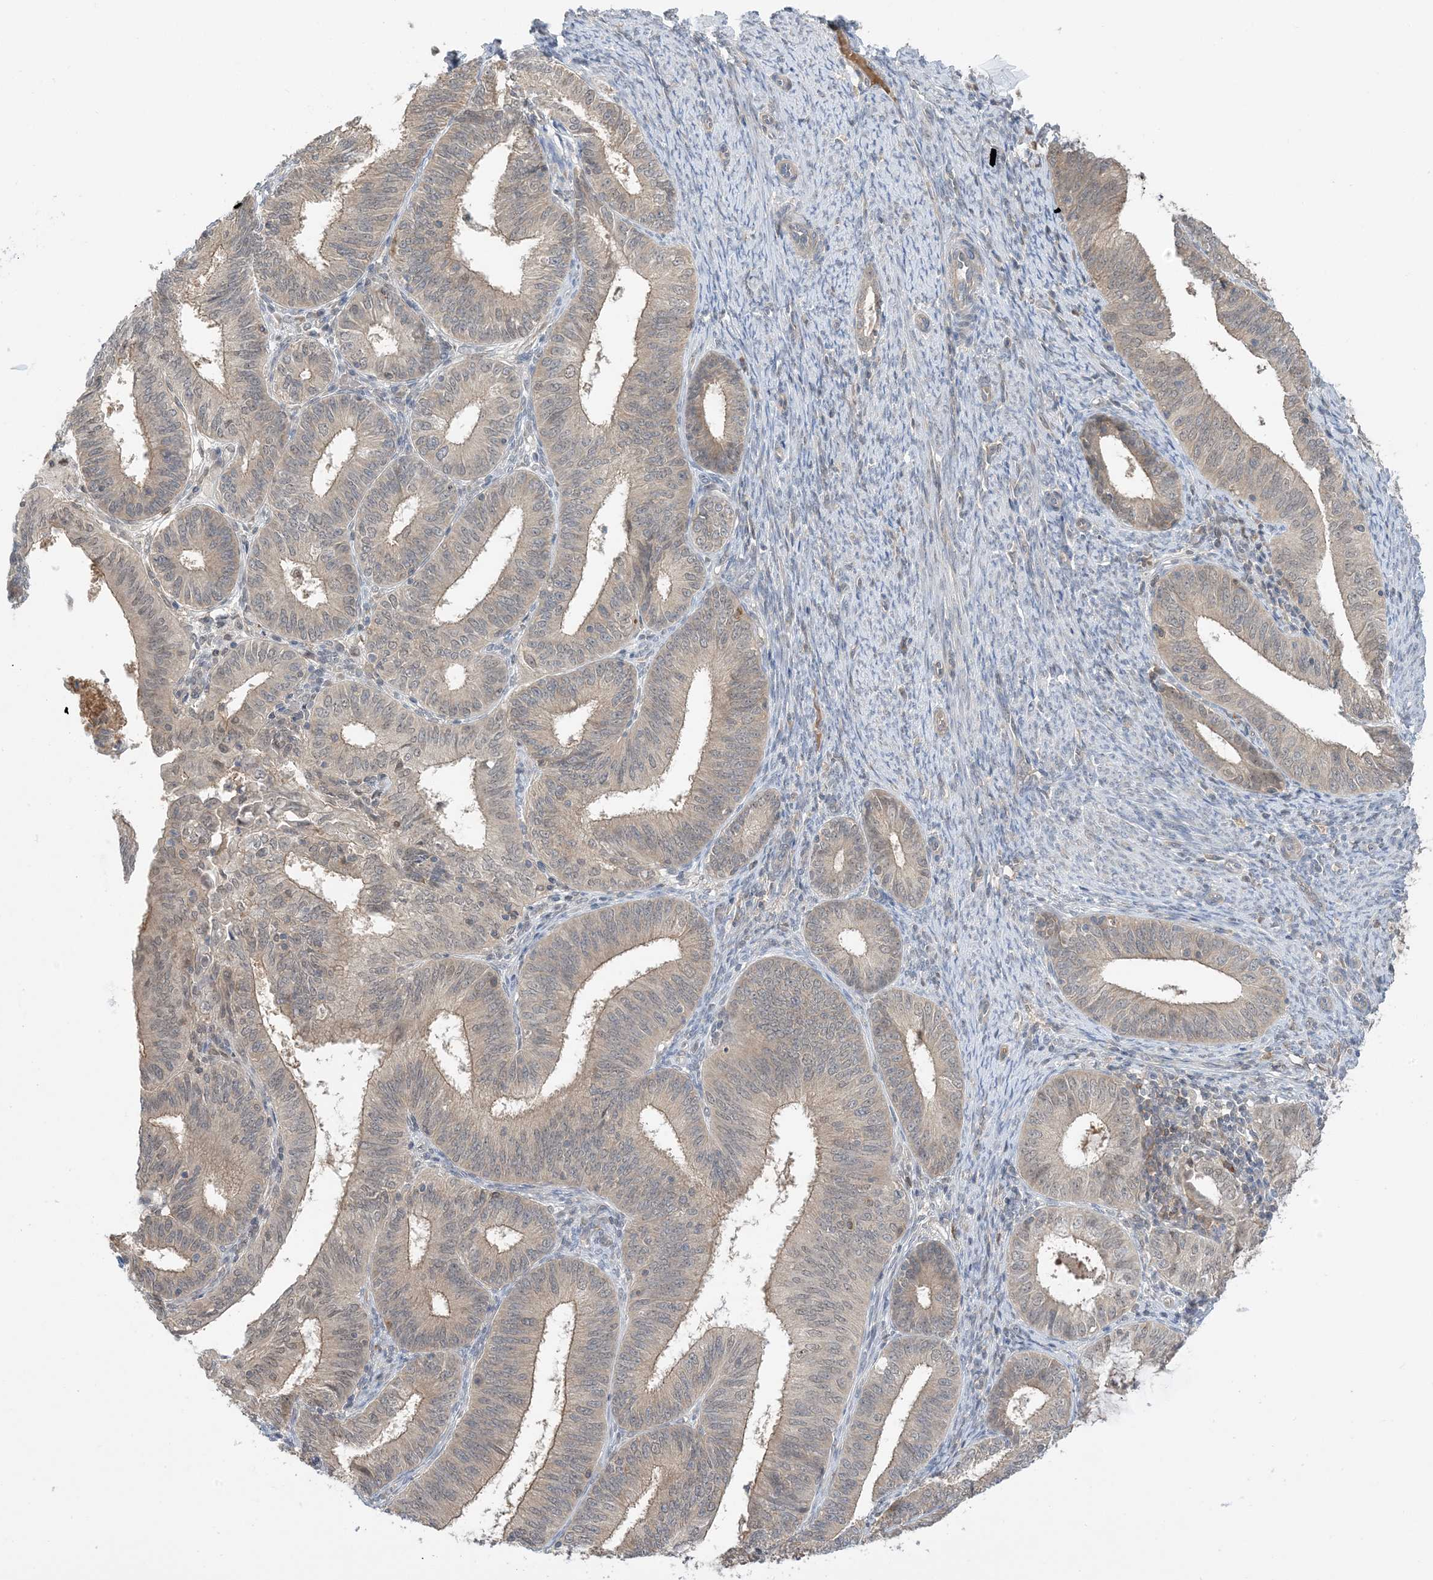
{"staining": {"intensity": "weak", "quantity": "25%-75%", "location": "cytoplasmic/membranous"}, "tissue": "endometrial cancer", "cell_type": "Tumor cells", "image_type": "cancer", "snomed": [{"axis": "morphology", "description": "Adenocarcinoma, NOS"}, {"axis": "topography", "description": "Endometrium"}], "caption": "A histopathology image of endometrial cancer stained for a protein exhibits weak cytoplasmic/membranous brown staining in tumor cells.", "gene": "WDR26", "patient": {"sex": "female", "age": 51}}